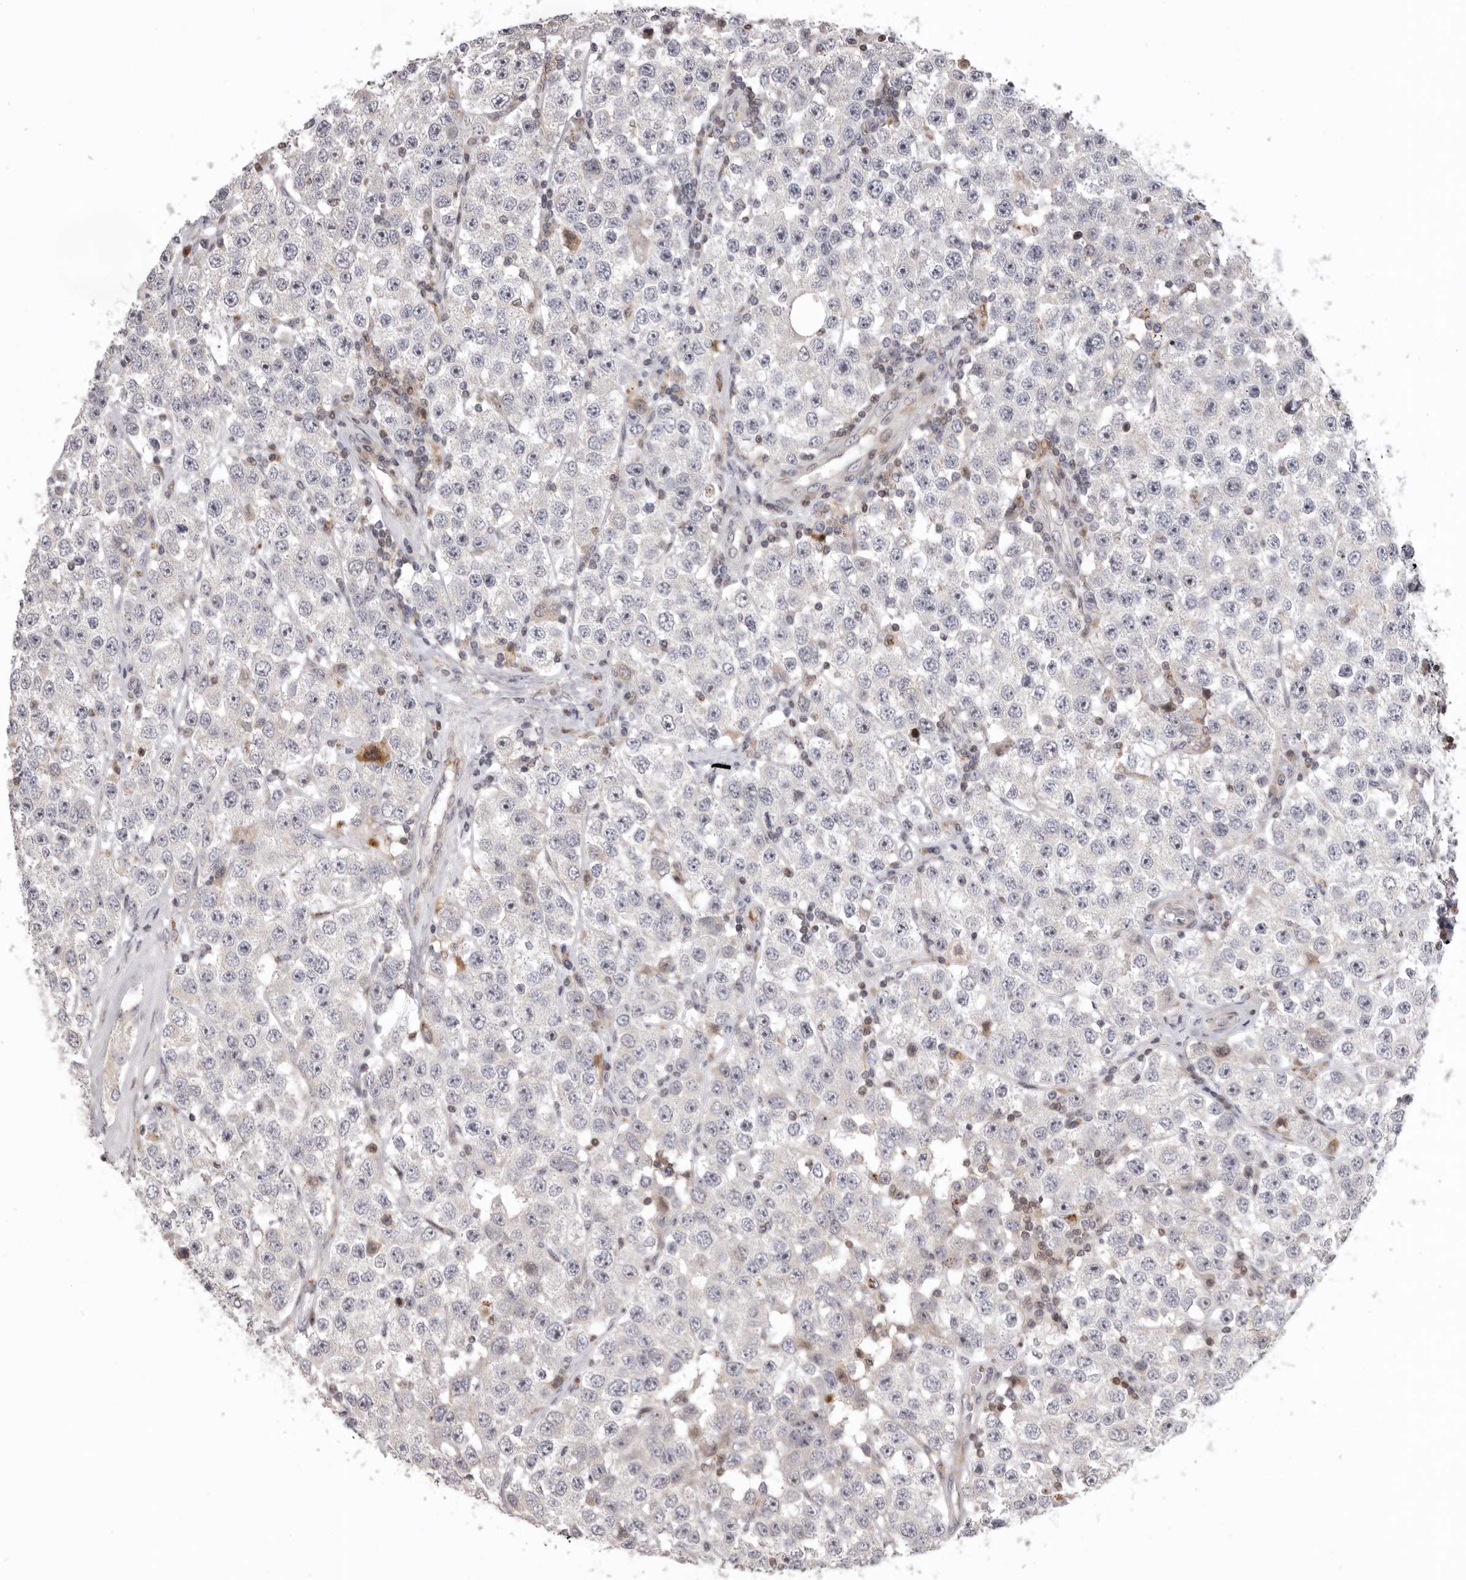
{"staining": {"intensity": "negative", "quantity": "none", "location": "none"}, "tissue": "testis cancer", "cell_type": "Tumor cells", "image_type": "cancer", "snomed": [{"axis": "morphology", "description": "Seminoma, NOS"}, {"axis": "topography", "description": "Testis"}], "caption": "Seminoma (testis) stained for a protein using immunohistochemistry displays no positivity tumor cells.", "gene": "AZIN1", "patient": {"sex": "male", "age": 28}}